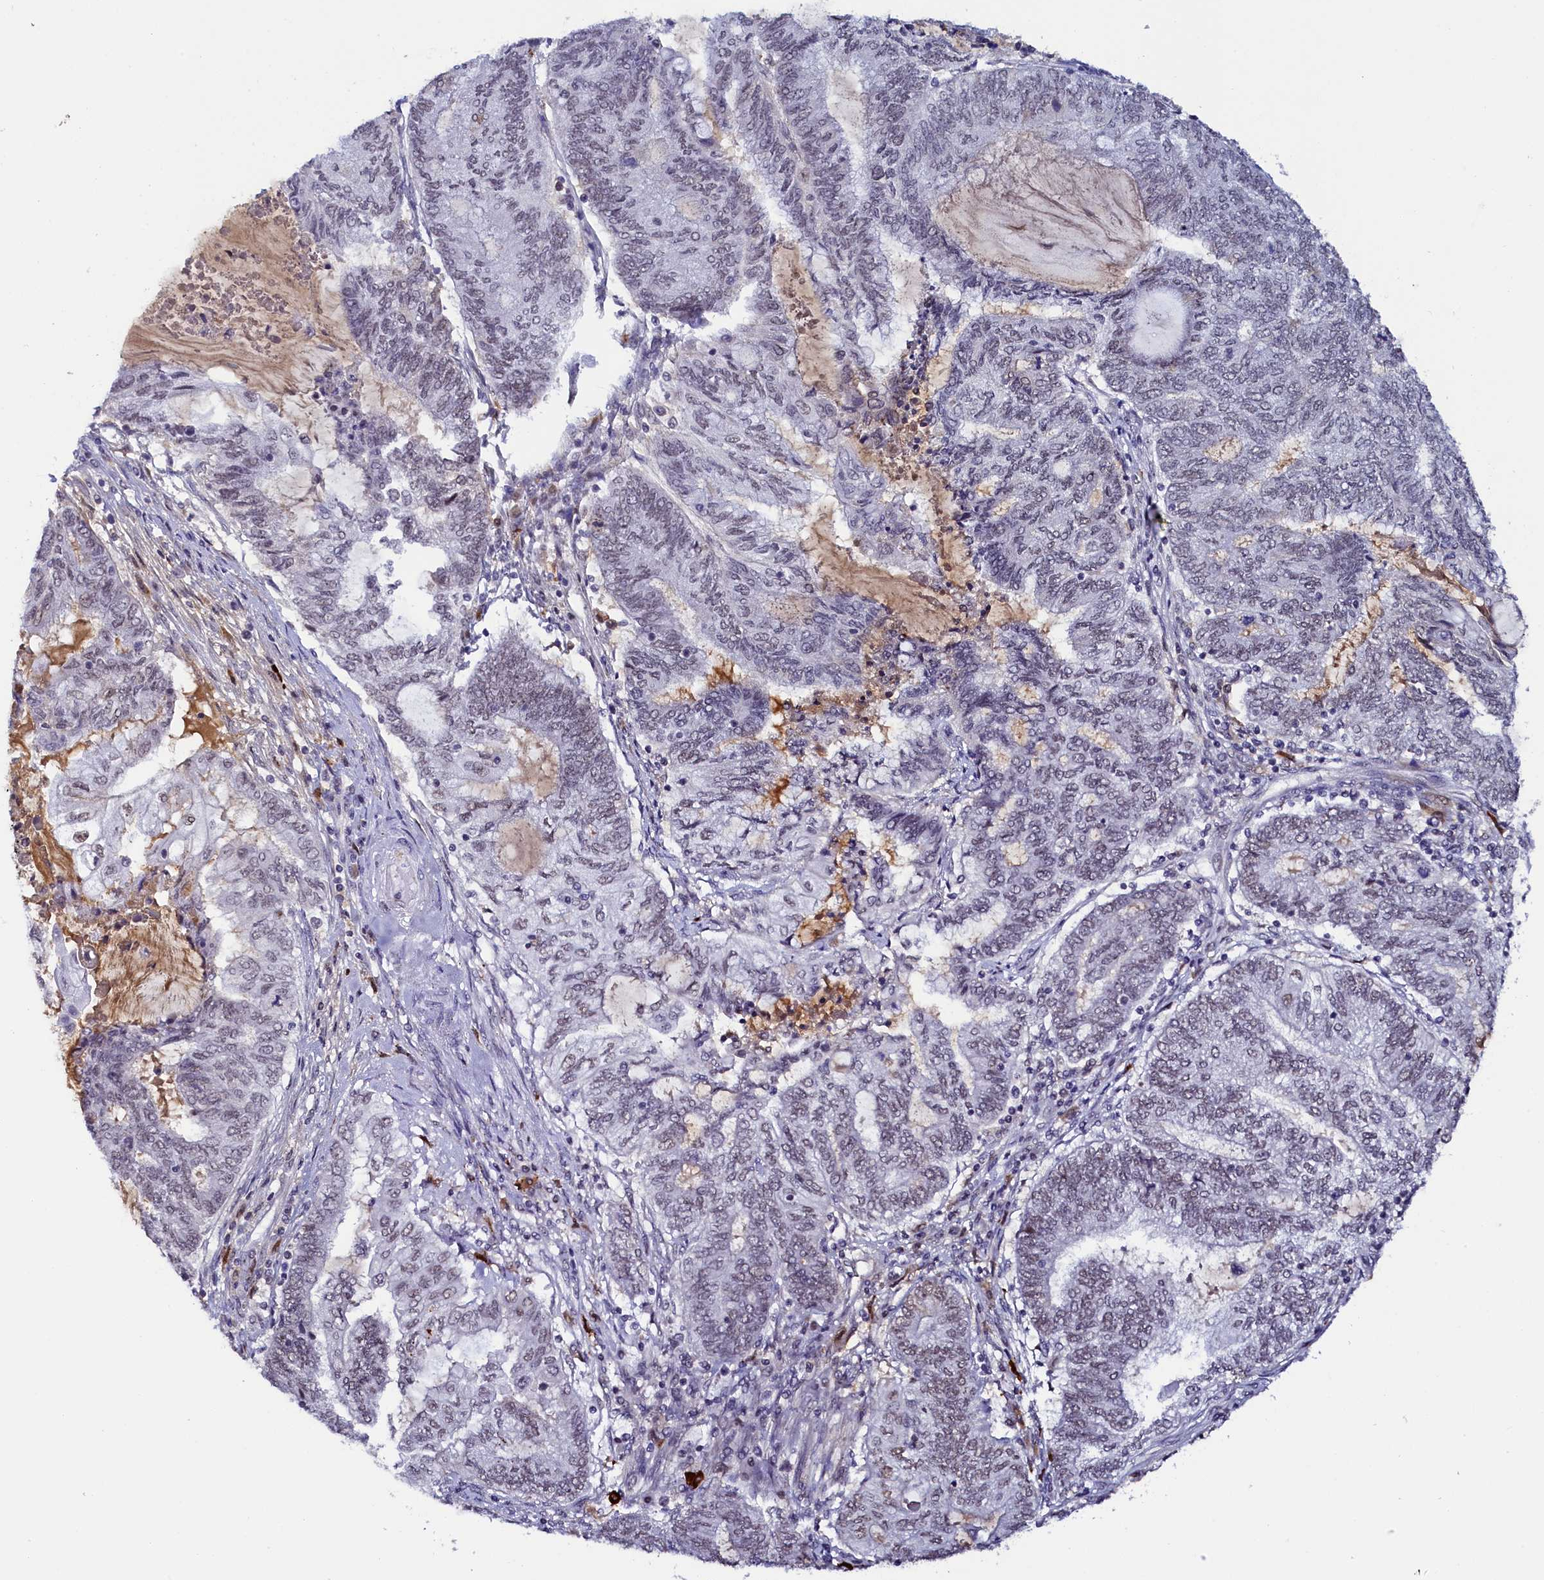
{"staining": {"intensity": "weak", "quantity": "25%-75%", "location": "nuclear"}, "tissue": "endometrial cancer", "cell_type": "Tumor cells", "image_type": "cancer", "snomed": [{"axis": "morphology", "description": "Adenocarcinoma, NOS"}, {"axis": "topography", "description": "Uterus"}, {"axis": "topography", "description": "Endometrium"}], "caption": "Protein expression analysis of endometrial adenocarcinoma shows weak nuclear expression in about 25%-75% of tumor cells.", "gene": "INTS14", "patient": {"sex": "female", "age": 70}}